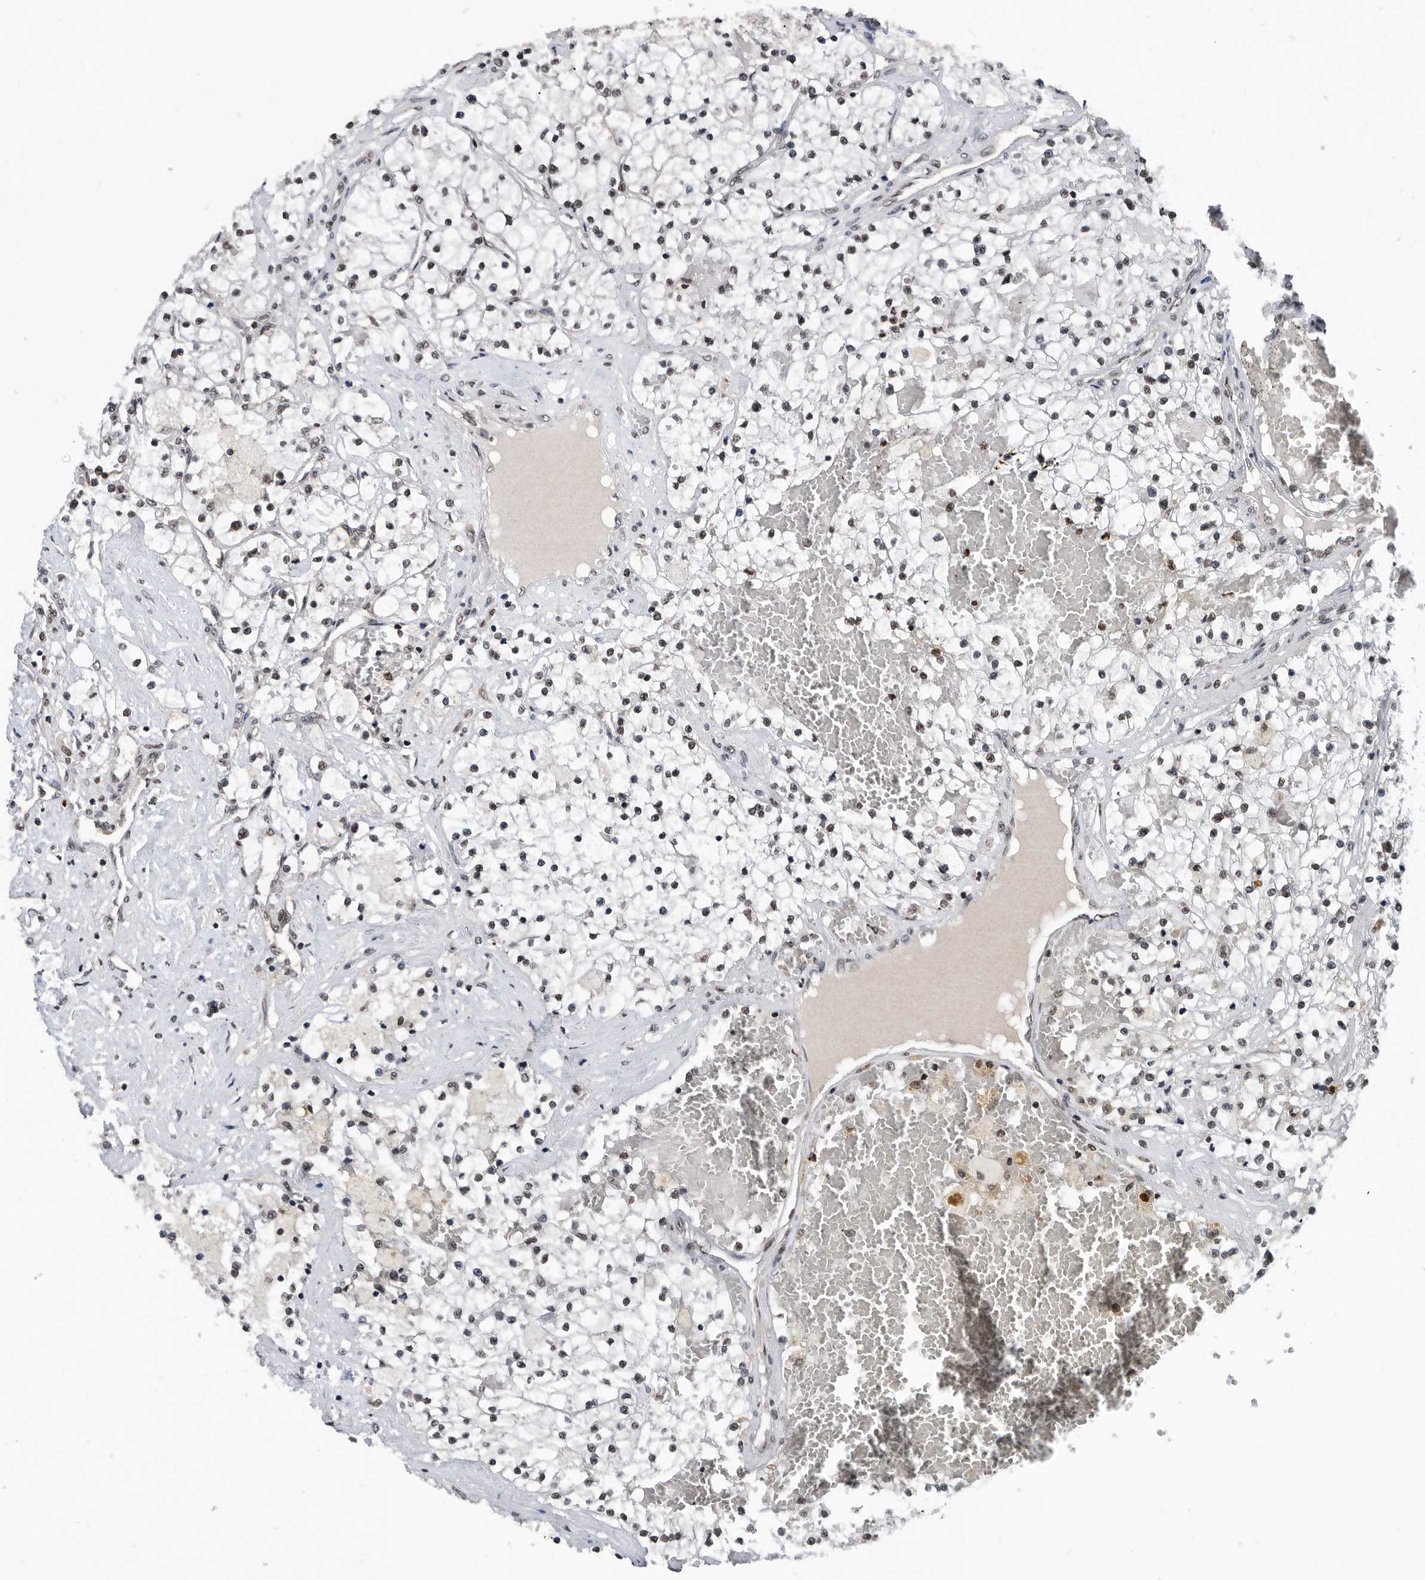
{"staining": {"intensity": "negative", "quantity": "none", "location": "none"}, "tissue": "renal cancer", "cell_type": "Tumor cells", "image_type": "cancer", "snomed": [{"axis": "morphology", "description": "Normal tissue, NOS"}, {"axis": "morphology", "description": "Adenocarcinoma, NOS"}, {"axis": "topography", "description": "Kidney"}], "caption": "This photomicrograph is of renal cancer stained with IHC to label a protein in brown with the nuclei are counter-stained blue. There is no expression in tumor cells.", "gene": "SNRNP48", "patient": {"sex": "male", "age": 68}}